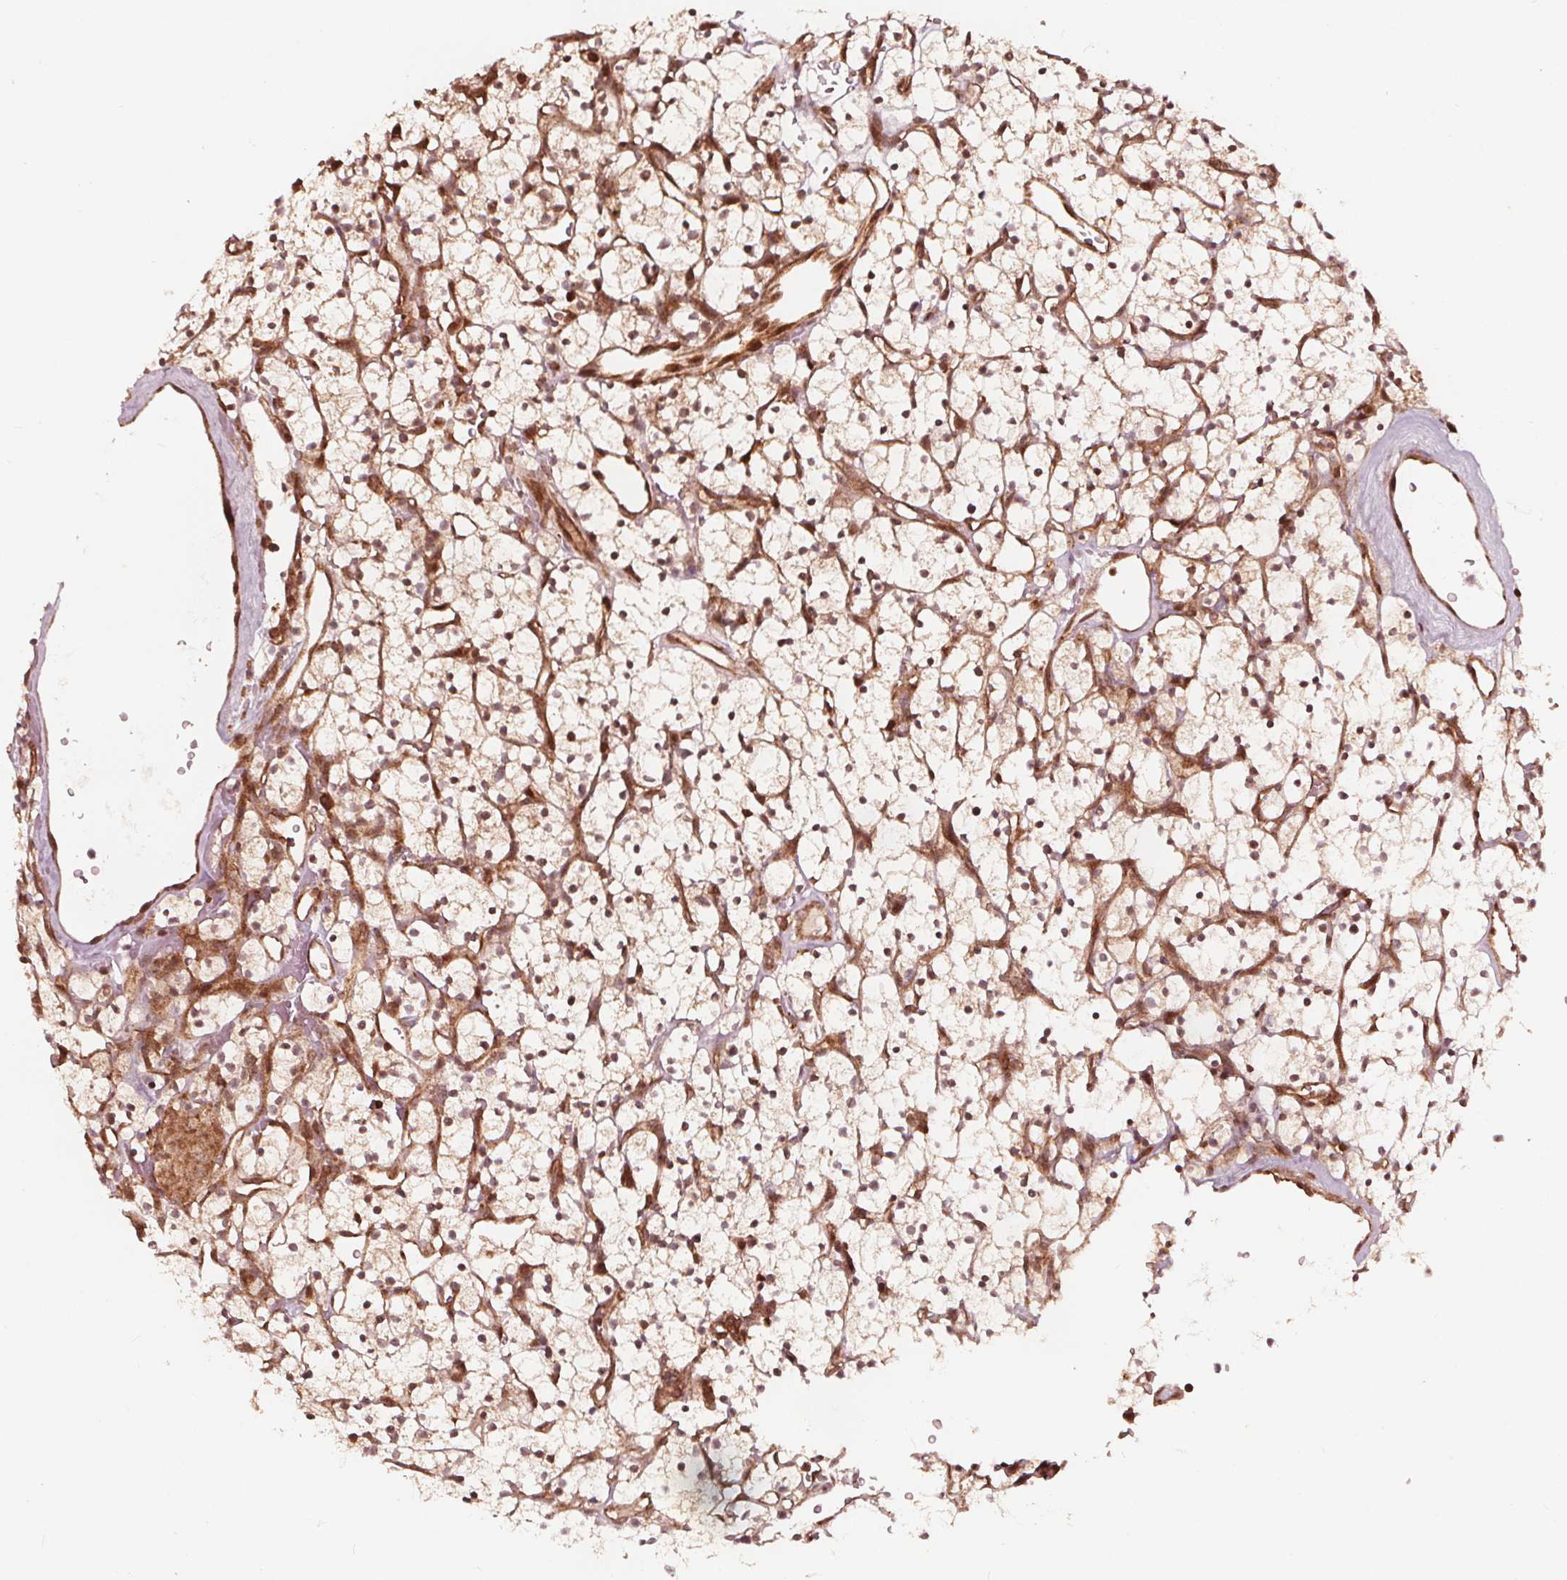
{"staining": {"intensity": "moderate", "quantity": ">75%", "location": "cytoplasmic/membranous,nuclear"}, "tissue": "renal cancer", "cell_type": "Tumor cells", "image_type": "cancer", "snomed": [{"axis": "morphology", "description": "Adenocarcinoma, NOS"}, {"axis": "topography", "description": "Kidney"}], "caption": "This image displays adenocarcinoma (renal) stained with immunohistochemistry (IHC) to label a protein in brown. The cytoplasmic/membranous and nuclear of tumor cells show moderate positivity for the protein. Nuclei are counter-stained blue.", "gene": "AIP", "patient": {"sex": "female", "age": 64}}